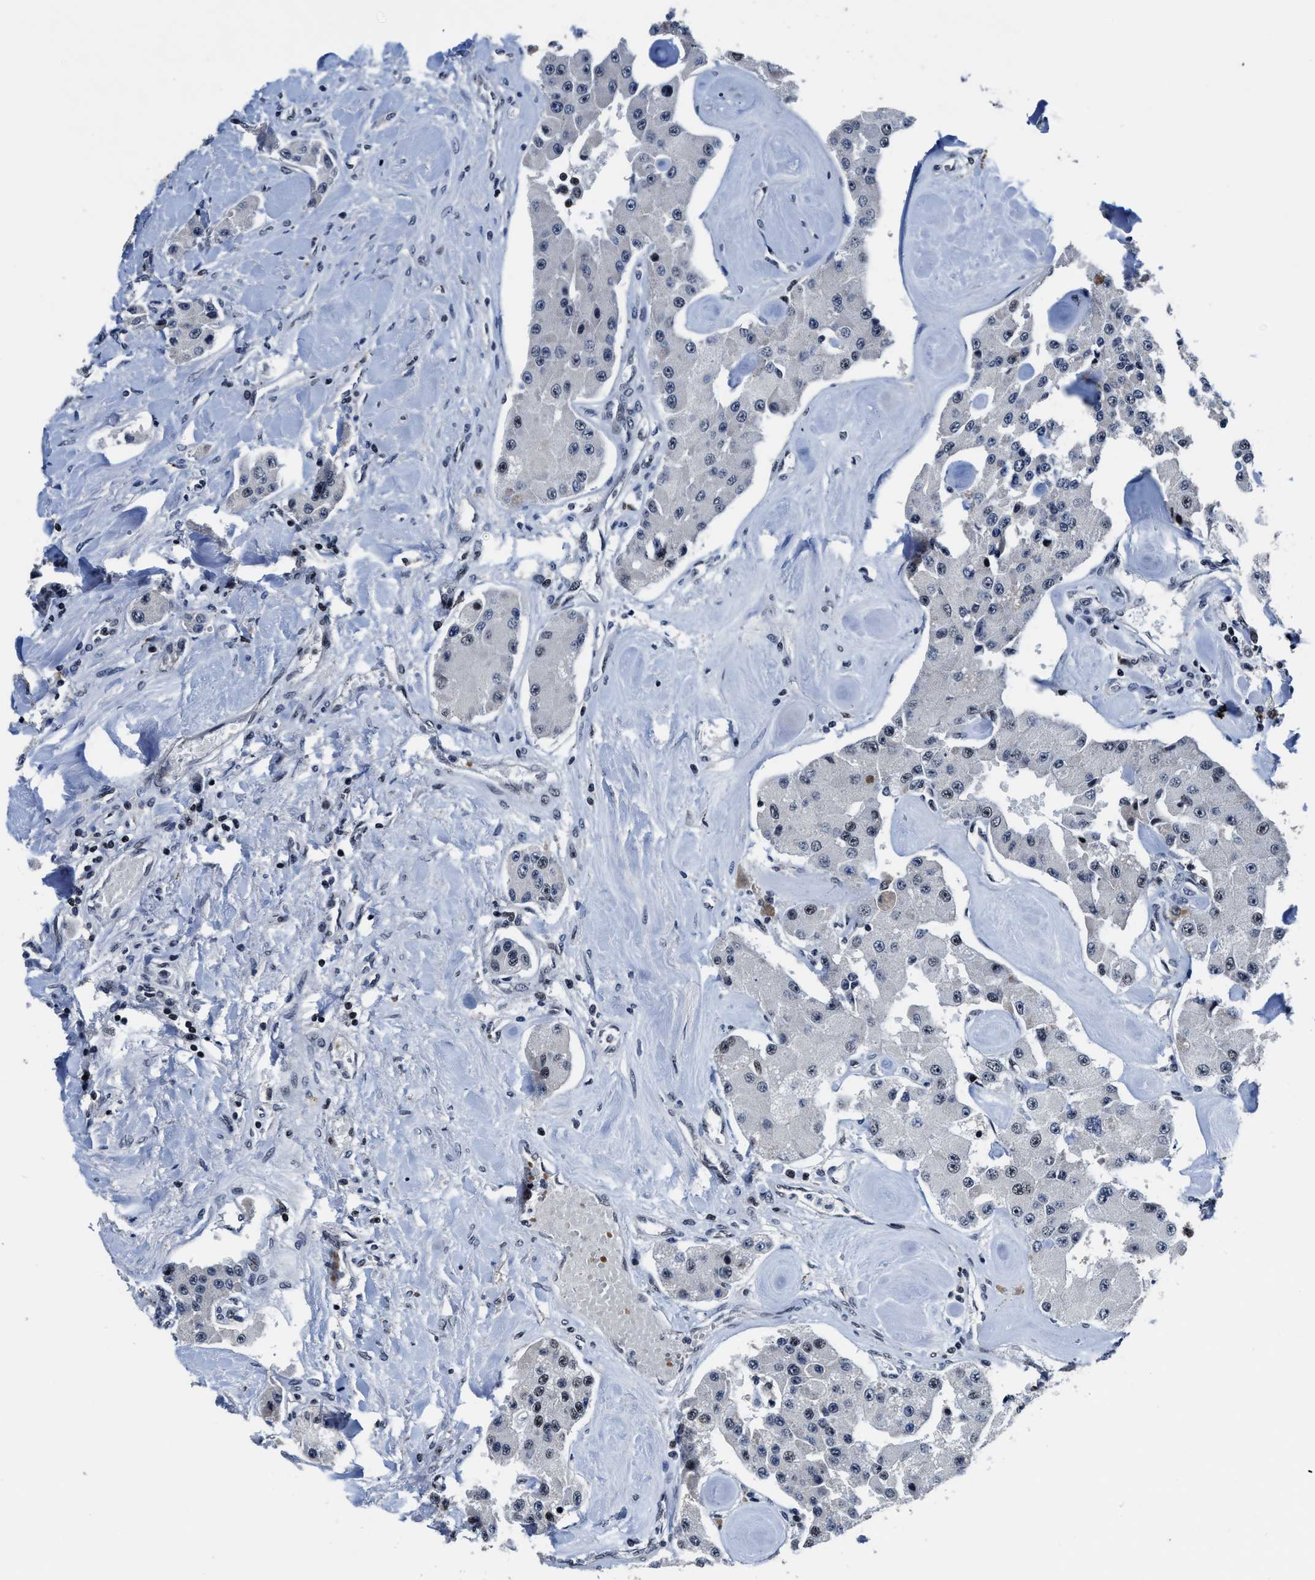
{"staining": {"intensity": "weak", "quantity": "<25%", "location": "nuclear"}, "tissue": "carcinoid", "cell_type": "Tumor cells", "image_type": "cancer", "snomed": [{"axis": "morphology", "description": "Carcinoid, malignant, NOS"}, {"axis": "topography", "description": "Pancreas"}], "caption": "Image shows no significant protein staining in tumor cells of carcinoid. (Immunohistochemistry (ihc), brightfield microscopy, high magnification).", "gene": "ZNF233", "patient": {"sex": "male", "age": 41}}